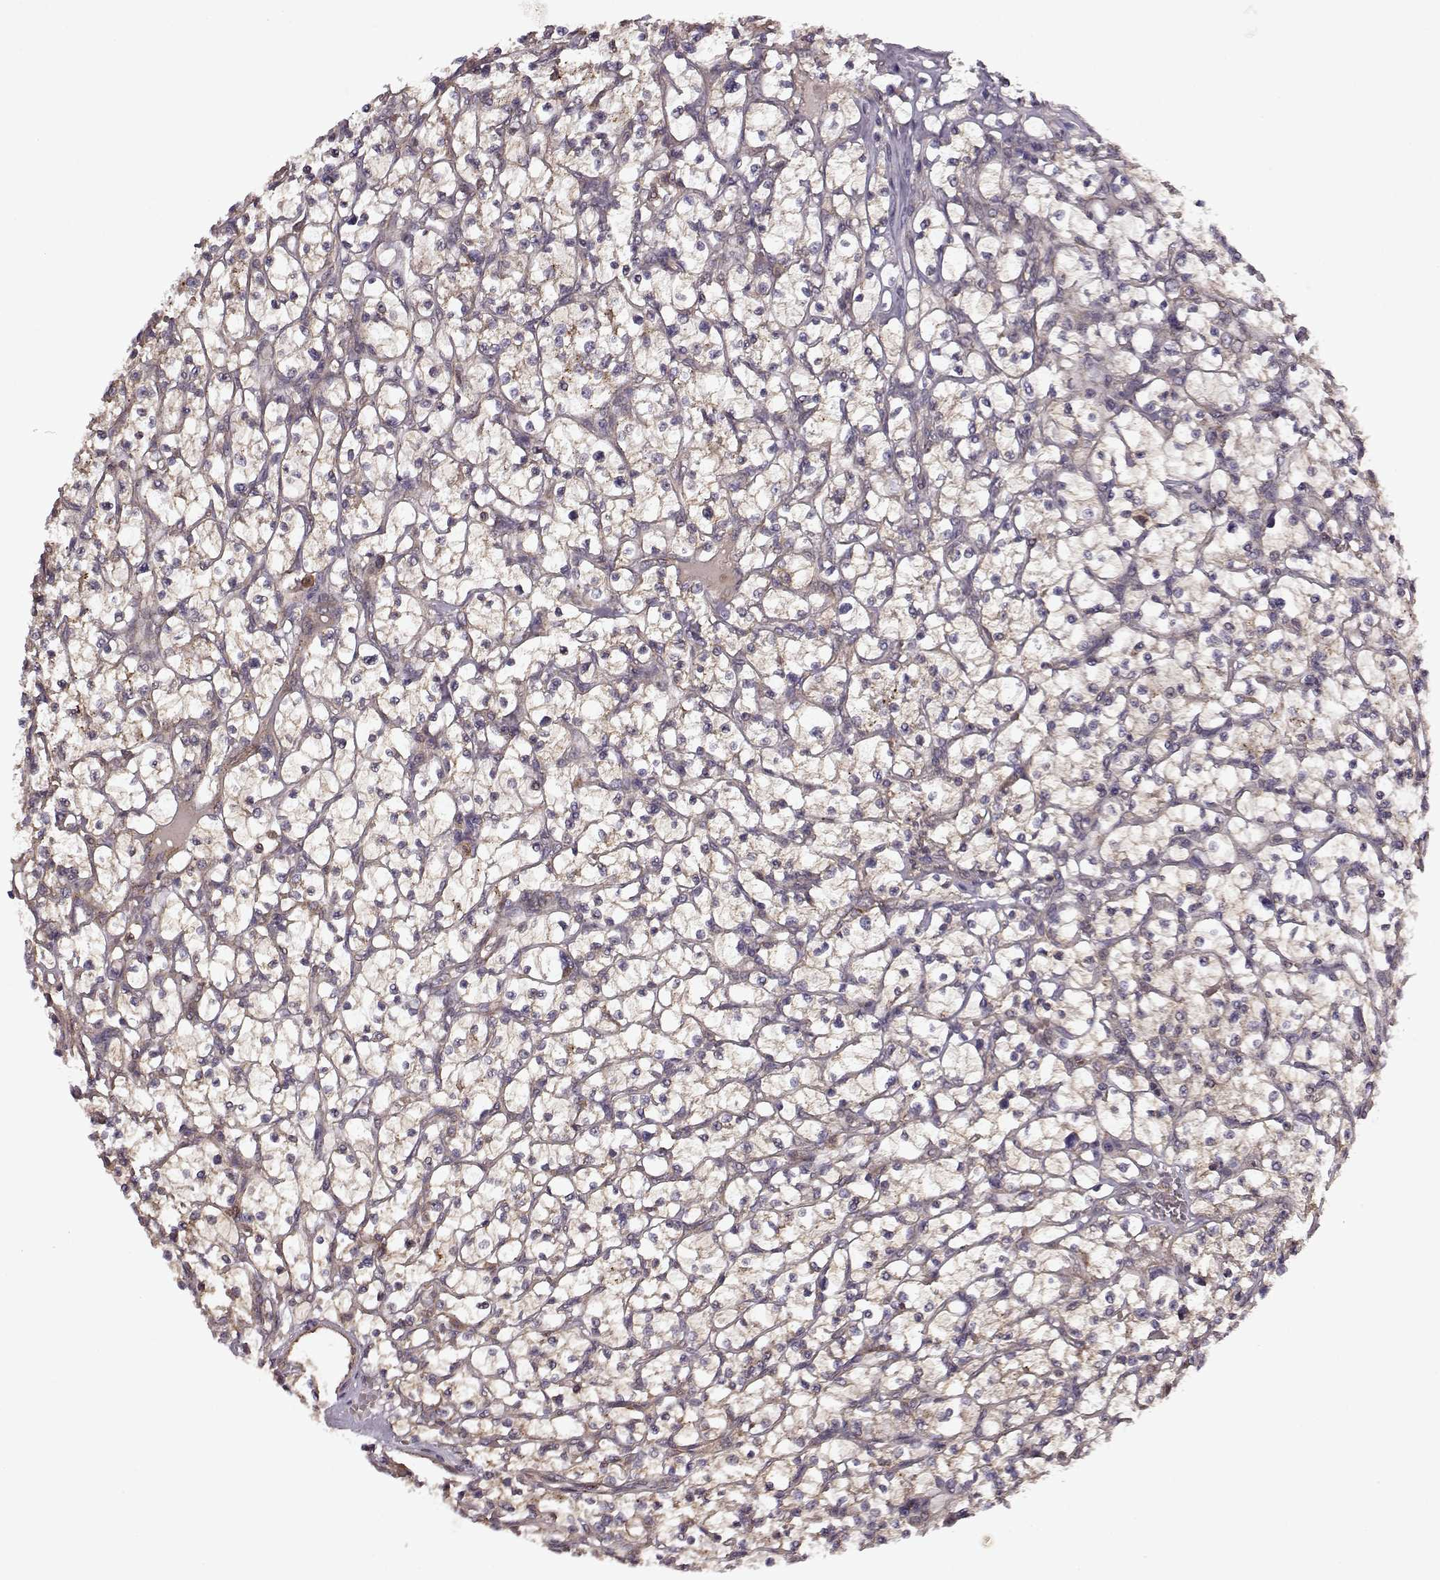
{"staining": {"intensity": "weak", "quantity": ">75%", "location": "cytoplasmic/membranous"}, "tissue": "renal cancer", "cell_type": "Tumor cells", "image_type": "cancer", "snomed": [{"axis": "morphology", "description": "Adenocarcinoma, NOS"}, {"axis": "topography", "description": "Kidney"}], "caption": "A brown stain shows weak cytoplasmic/membranous positivity of a protein in renal adenocarcinoma tumor cells.", "gene": "IFRD2", "patient": {"sex": "female", "age": 64}}